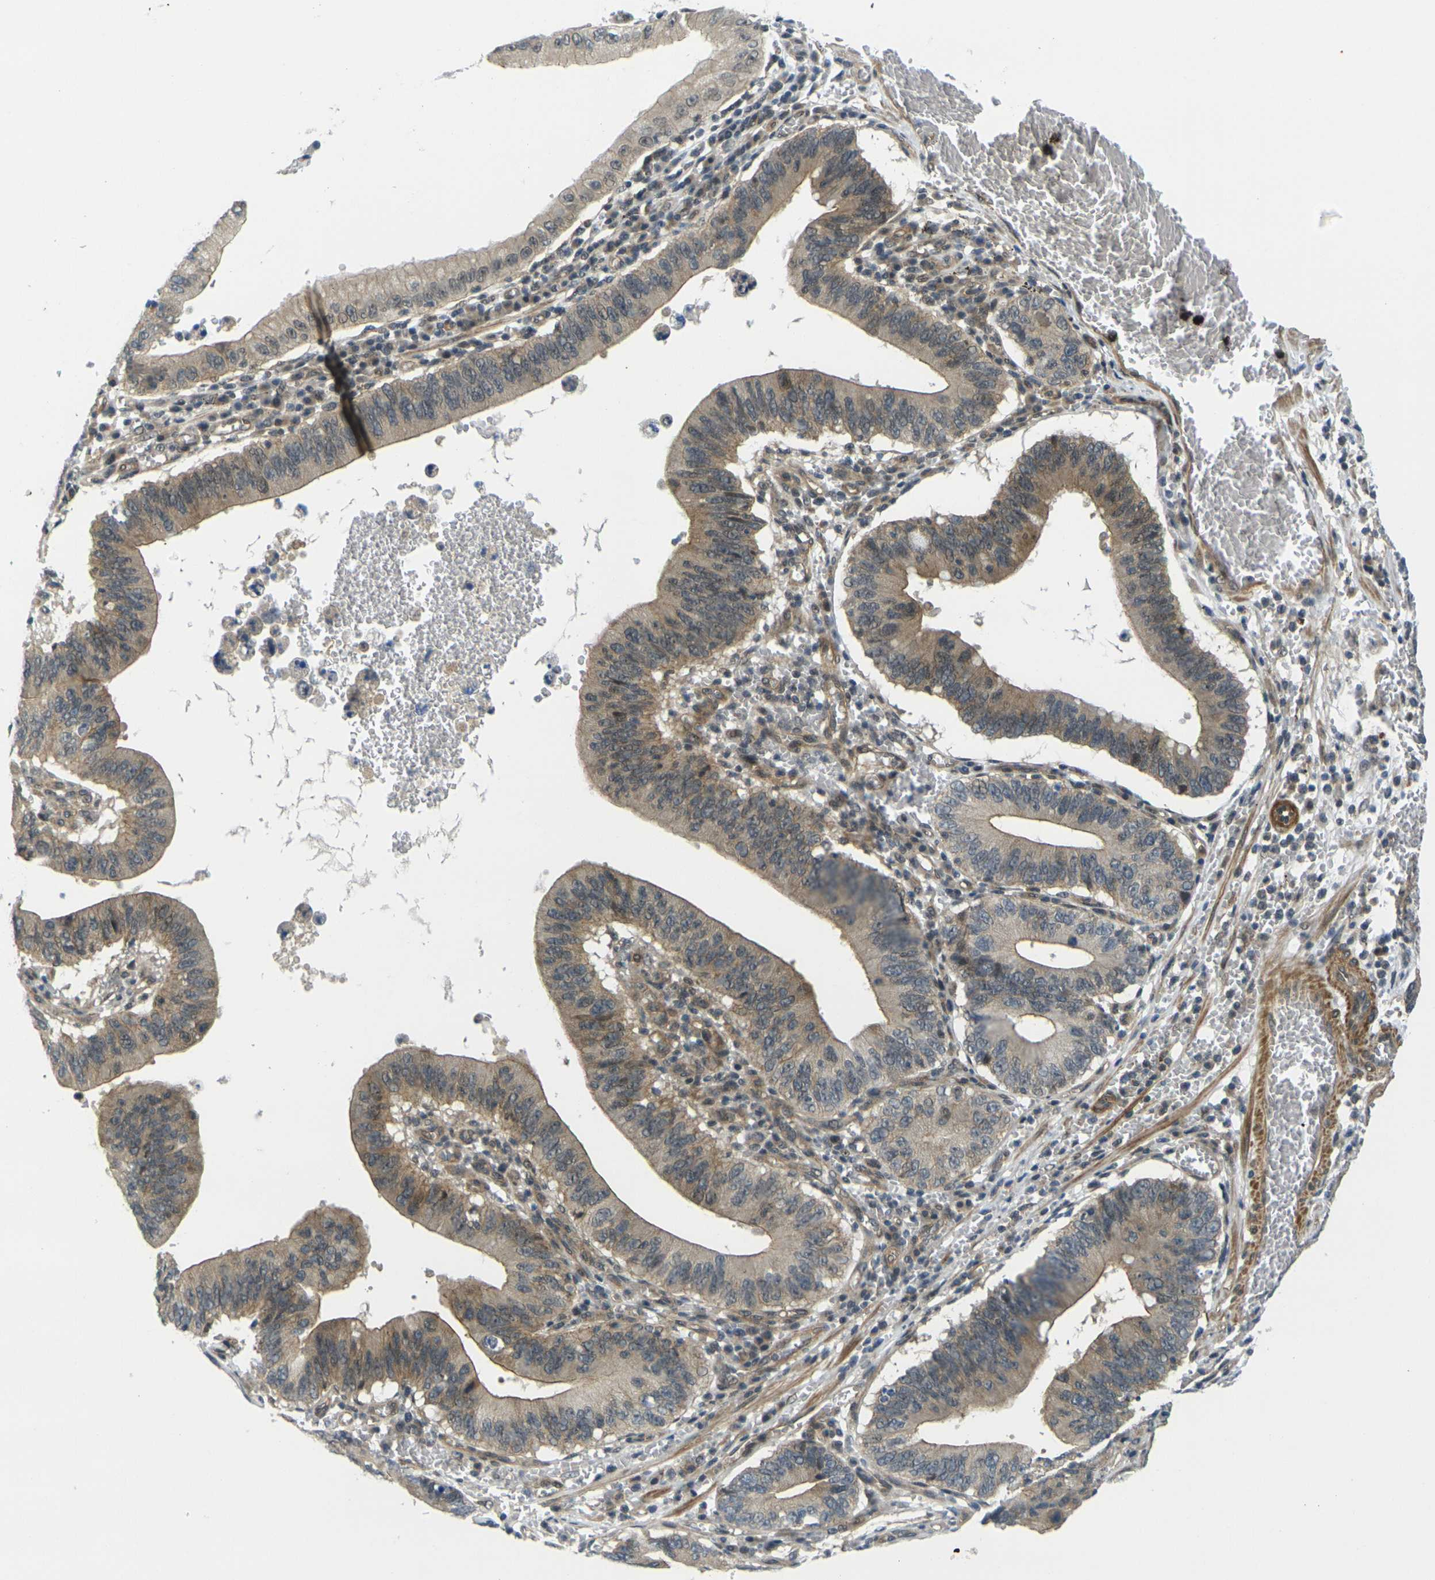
{"staining": {"intensity": "moderate", "quantity": ">75%", "location": "cytoplasmic/membranous"}, "tissue": "stomach cancer", "cell_type": "Tumor cells", "image_type": "cancer", "snomed": [{"axis": "morphology", "description": "Adenocarcinoma, NOS"}, {"axis": "topography", "description": "Stomach"}, {"axis": "topography", "description": "Gastric cardia"}], "caption": "Moderate cytoplasmic/membranous staining for a protein is appreciated in about >75% of tumor cells of adenocarcinoma (stomach) using immunohistochemistry (IHC).", "gene": "KCTD10", "patient": {"sex": "male", "age": 59}}